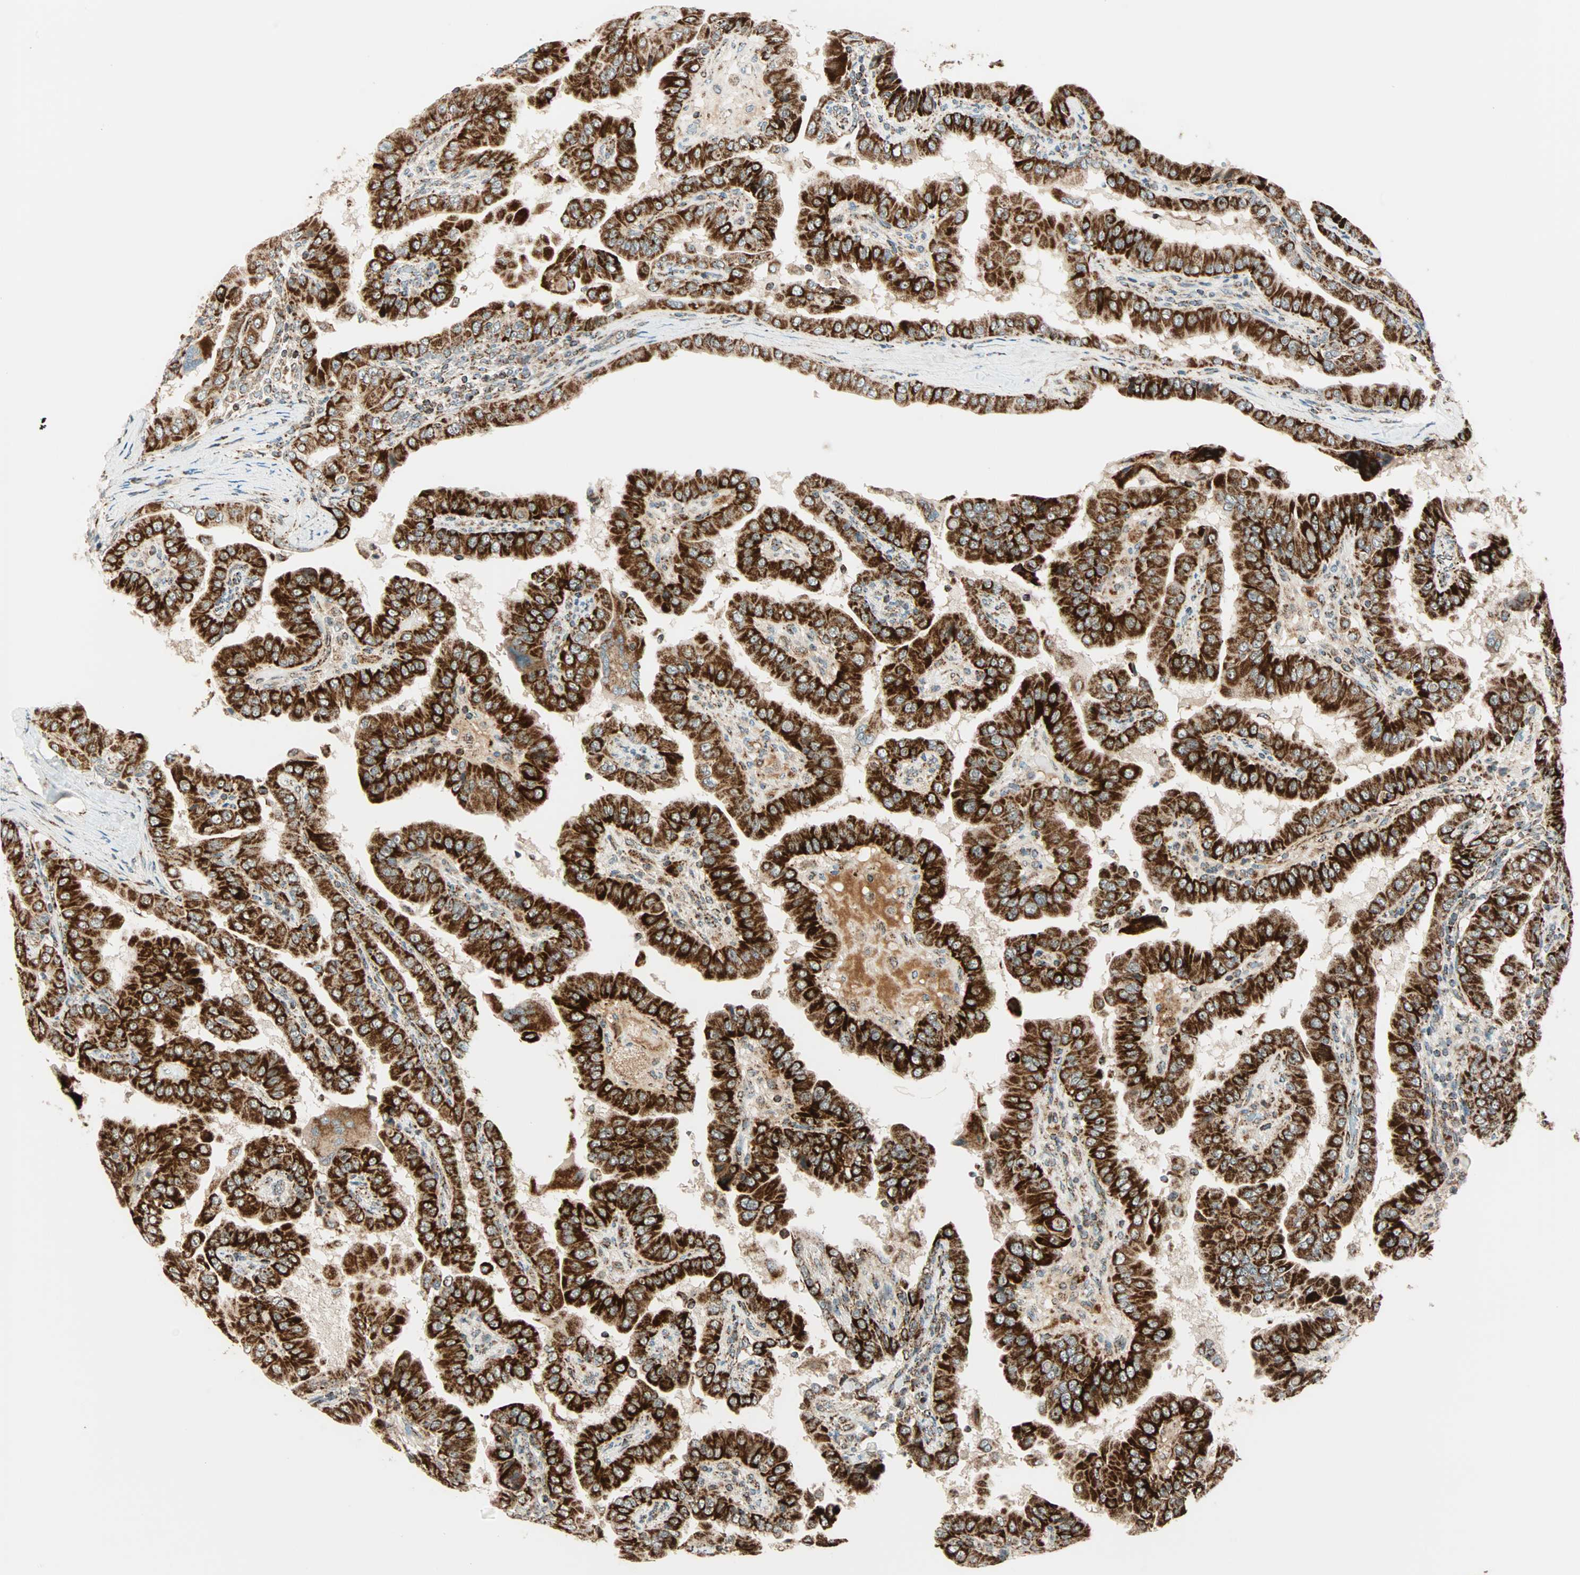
{"staining": {"intensity": "strong", "quantity": ">75%", "location": "cytoplasmic/membranous"}, "tissue": "thyroid cancer", "cell_type": "Tumor cells", "image_type": "cancer", "snomed": [{"axis": "morphology", "description": "Papillary adenocarcinoma, NOS"}, {"axis": "topography", "description": "Thyroid gland"}], "caption": "Thyroid papillary adenocarcinoma stained with DAB (3,3'-diaminobenzidine) IHC displays high levels of strong cytoplasmic/membranous positivity in about >75% of tumor cells. Using DAB (brown) and hematoxylin (blue) stains, captured at high magnification using brightfield microscopy.", "gene": "SPRY4", "patient": {"sex": "male", "age": 33}}